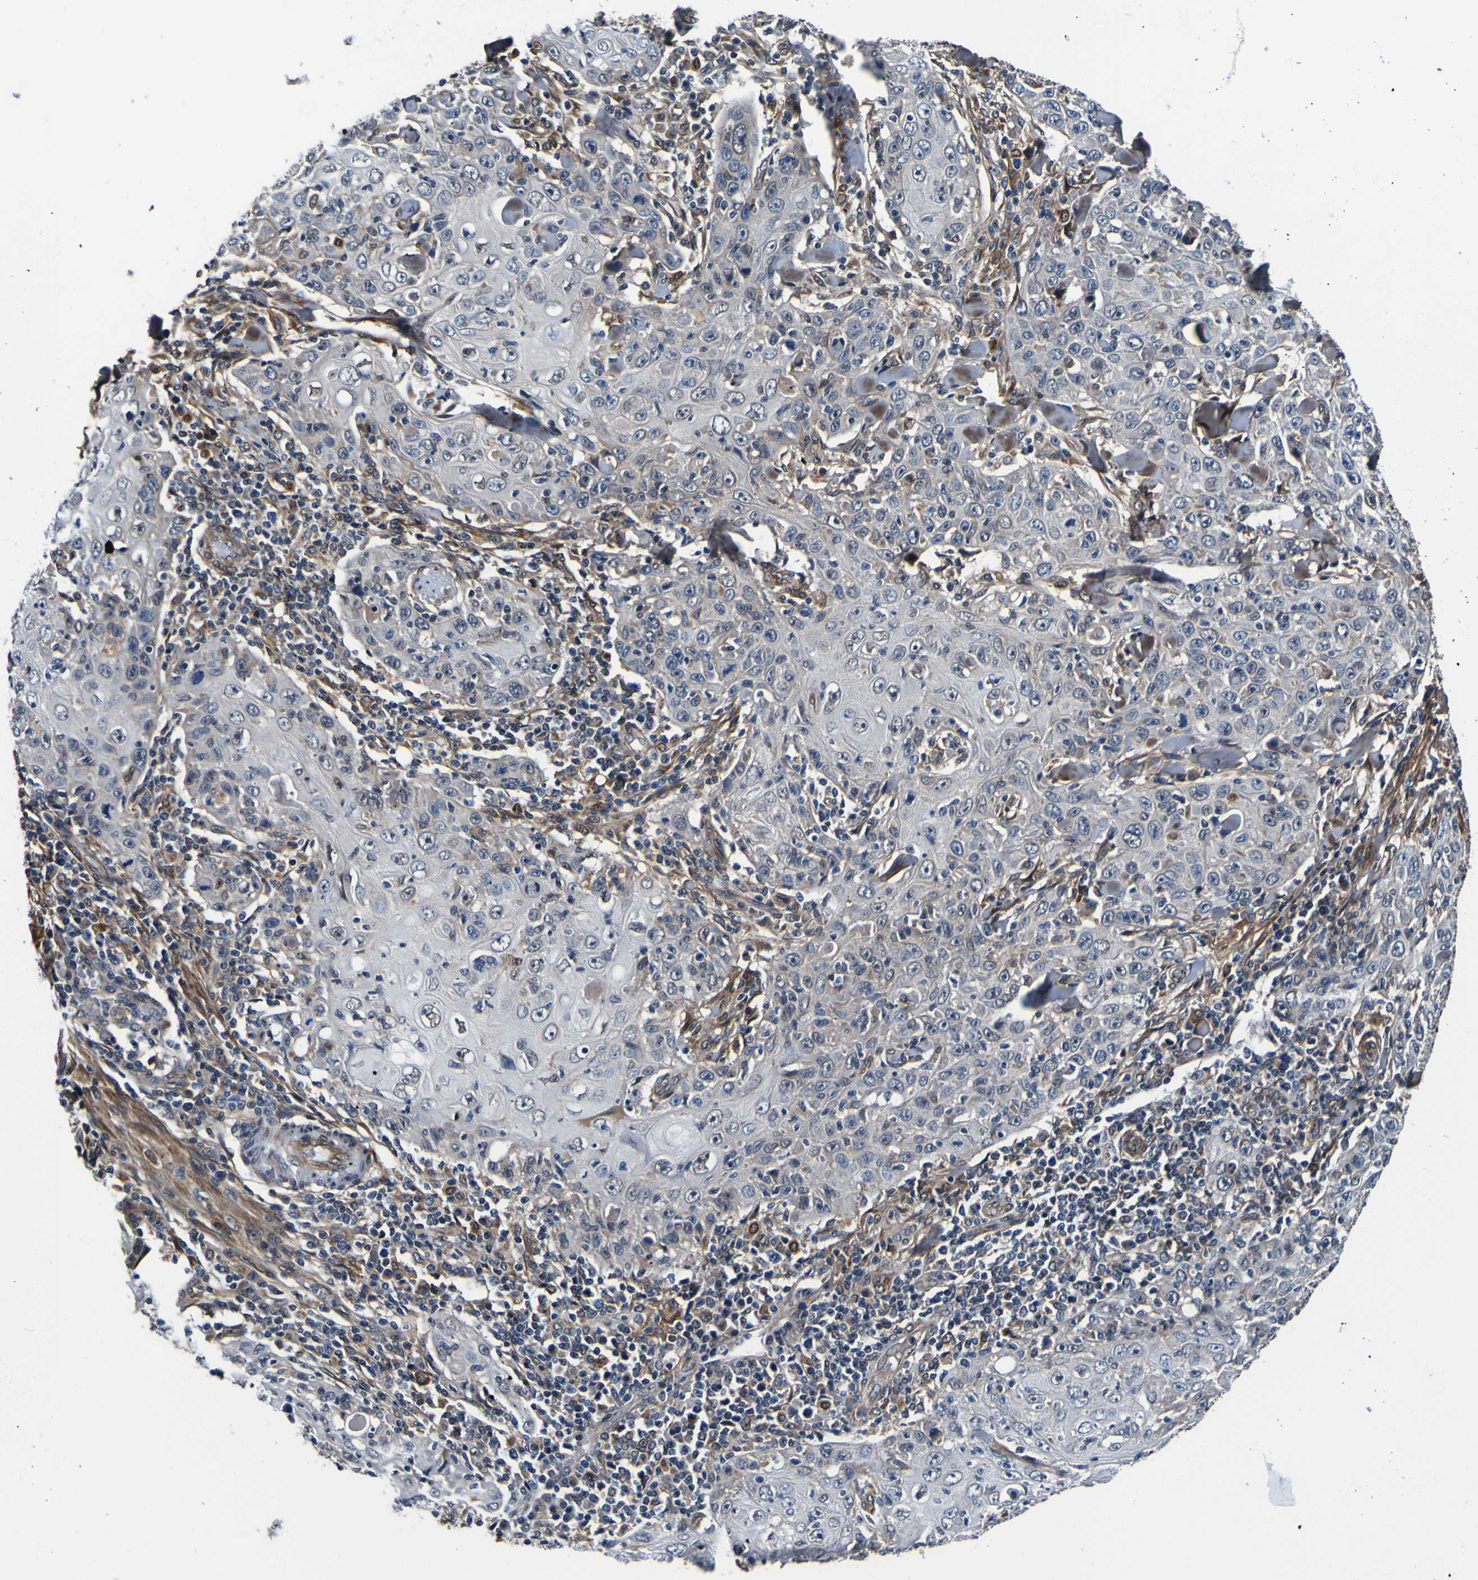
{"staining": {"intensity": "negative", "quantity": "none", "location": "none"}, "tissue": "skin cancer", "cell_type": "Tumor cells", "image_type": "cancer", "snomed": [{"axis": "morphology", "description": "Squamous cell carcinoma, NOS"}, {"axis": "topography", "description": "Skin"}], "caption": "Immunohistochemical staining of skin squamous cell carcinoma reveals no significant staining in tumor cells. (DAB (3,3'-diaminobenzidine) IHC with hematoxylin counter stain).", "gene": "POSTN", "patient": {"sex": "female", "age": 88}}